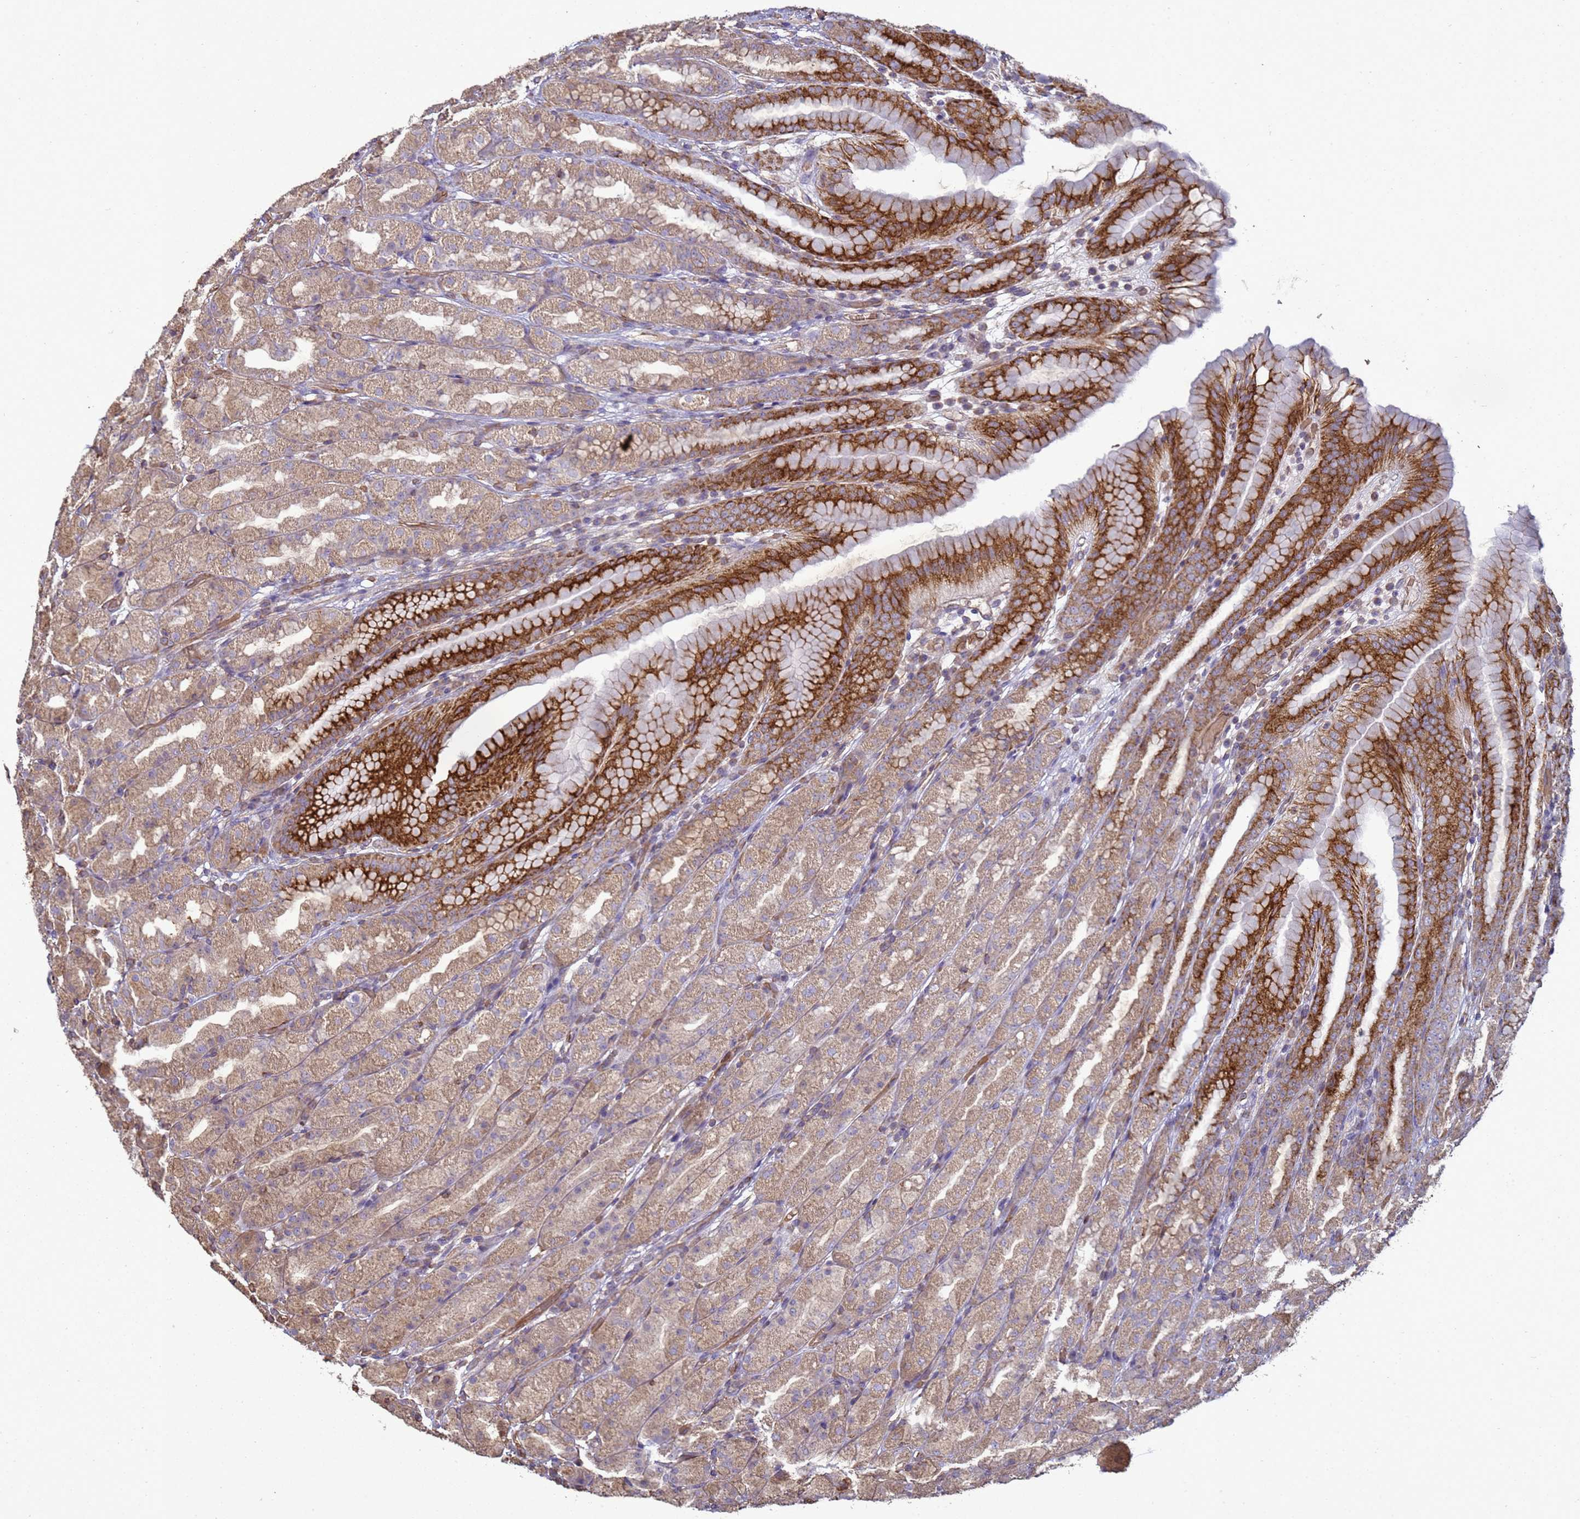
{"staining": {"intensity": "strong", "quantity": "25%-75%", "location": "cytoplasmic/membranous"}, "tissue": "stomach", "cell_type": "Glandular cells", "image_type": "normal", "snomed": [{"axis": "morphology", "description": "Normal tissue, NOS"}, {"axis": "topography", "description": "Stomach, upper"}], "caption": "The photomicrograph displays immunohistochemical staining of unremarkable stomach. There is strong cytoplasmic/membranous positivity is identified in approximately 25%-75% of glandular cells.", "gene": "SGIP1", "patient": {"sex": "male", "age": 68}}